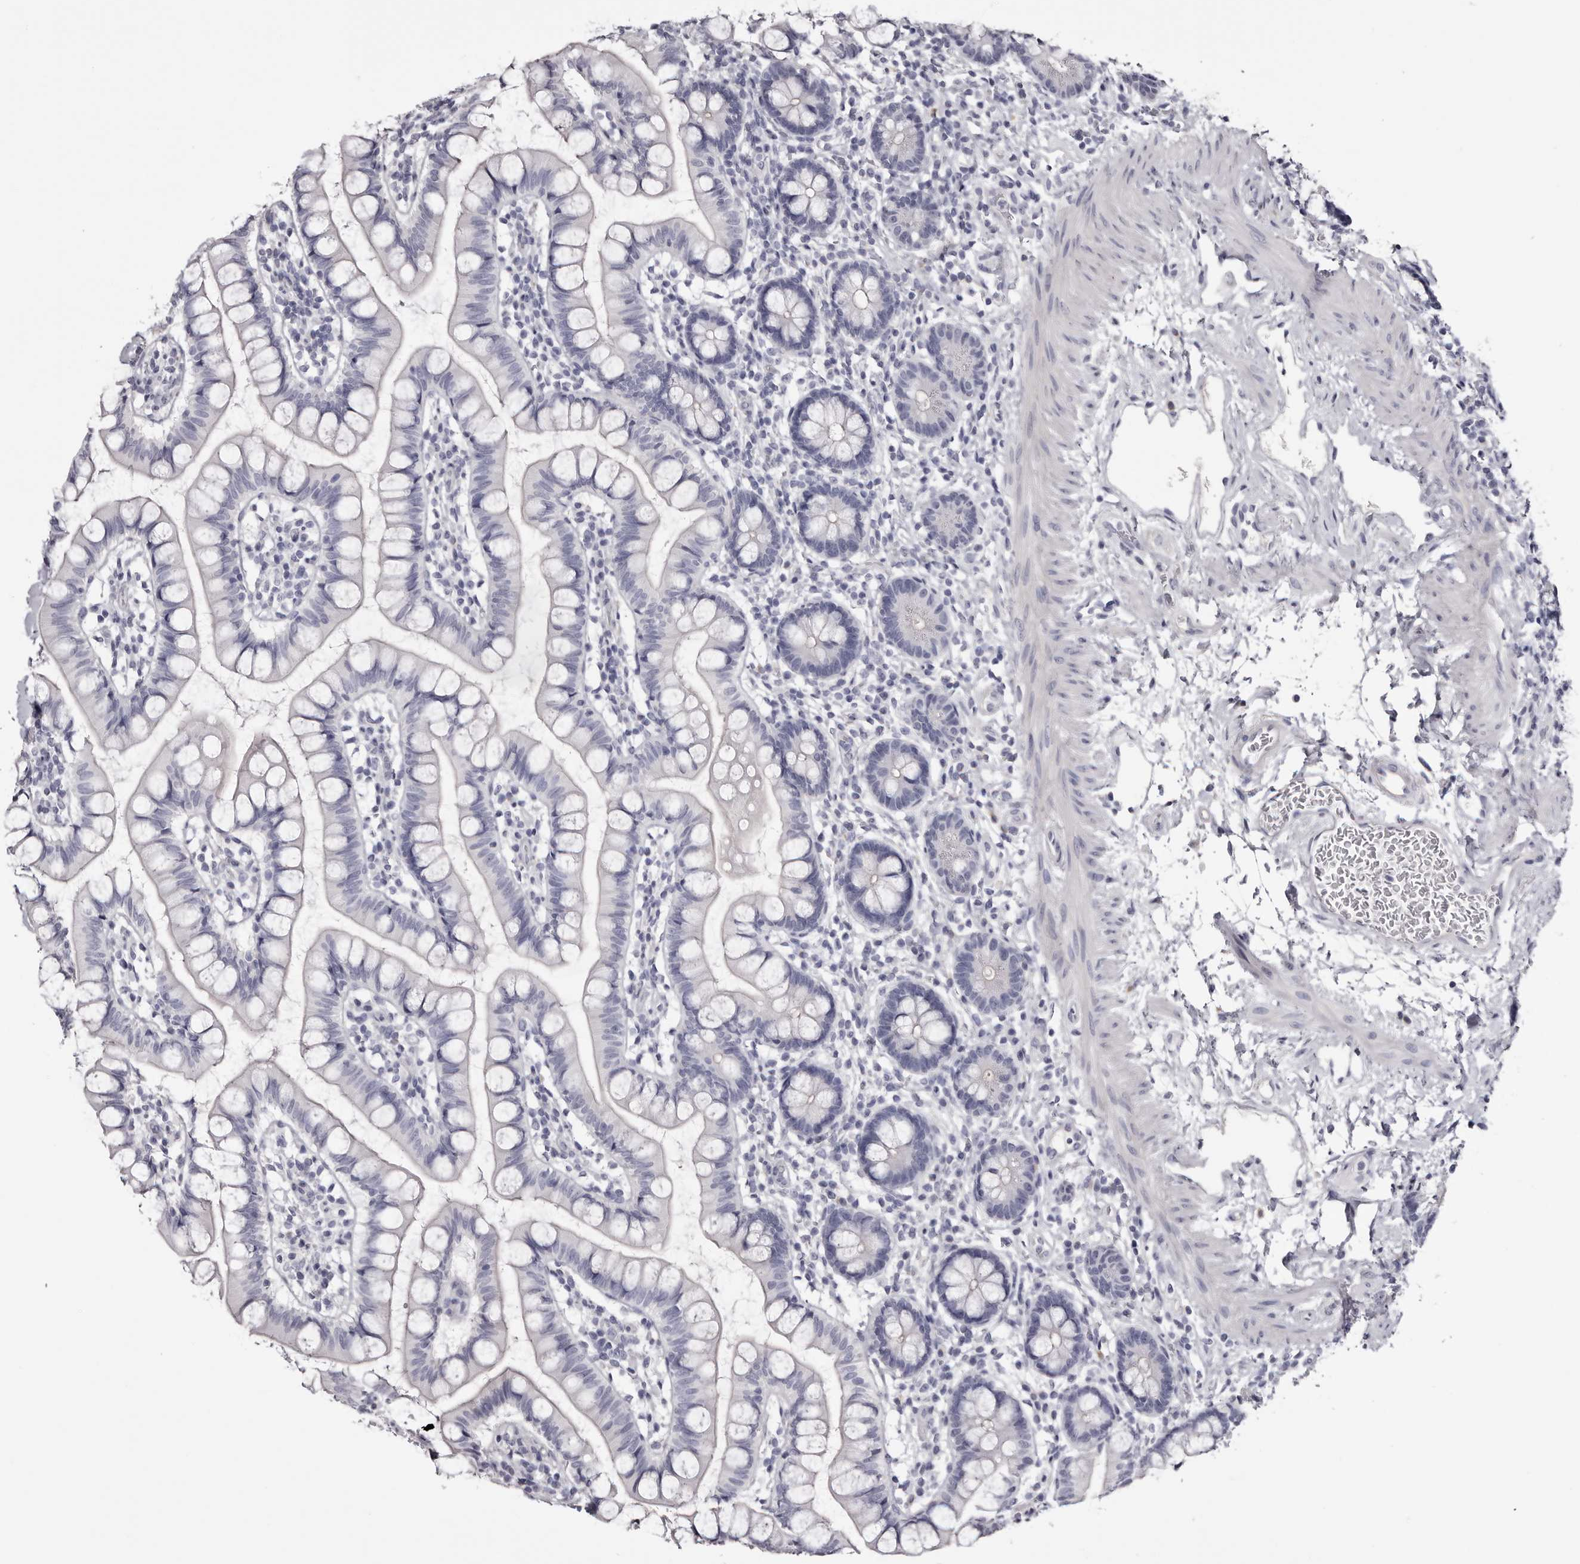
{"staining": {"intensity": "negative", "quantity": "none", "location": "none"}, "tissue": "small intestine", "cell_type": "Glandular cells", "image_type": "normal", "snomed": [{"axis": "morphology", "description": "Normal tissue, NOS"}, {"axis": "topography", "description": "Small intestine"}], "caption": "Immunohistochemistry of unremarkable small intestine reveals no expression in glandular cells. (IHC, brightfield microscopy, high magnification).", "gene": "CA6", "patient": {"sex": "female", "age": 84}}